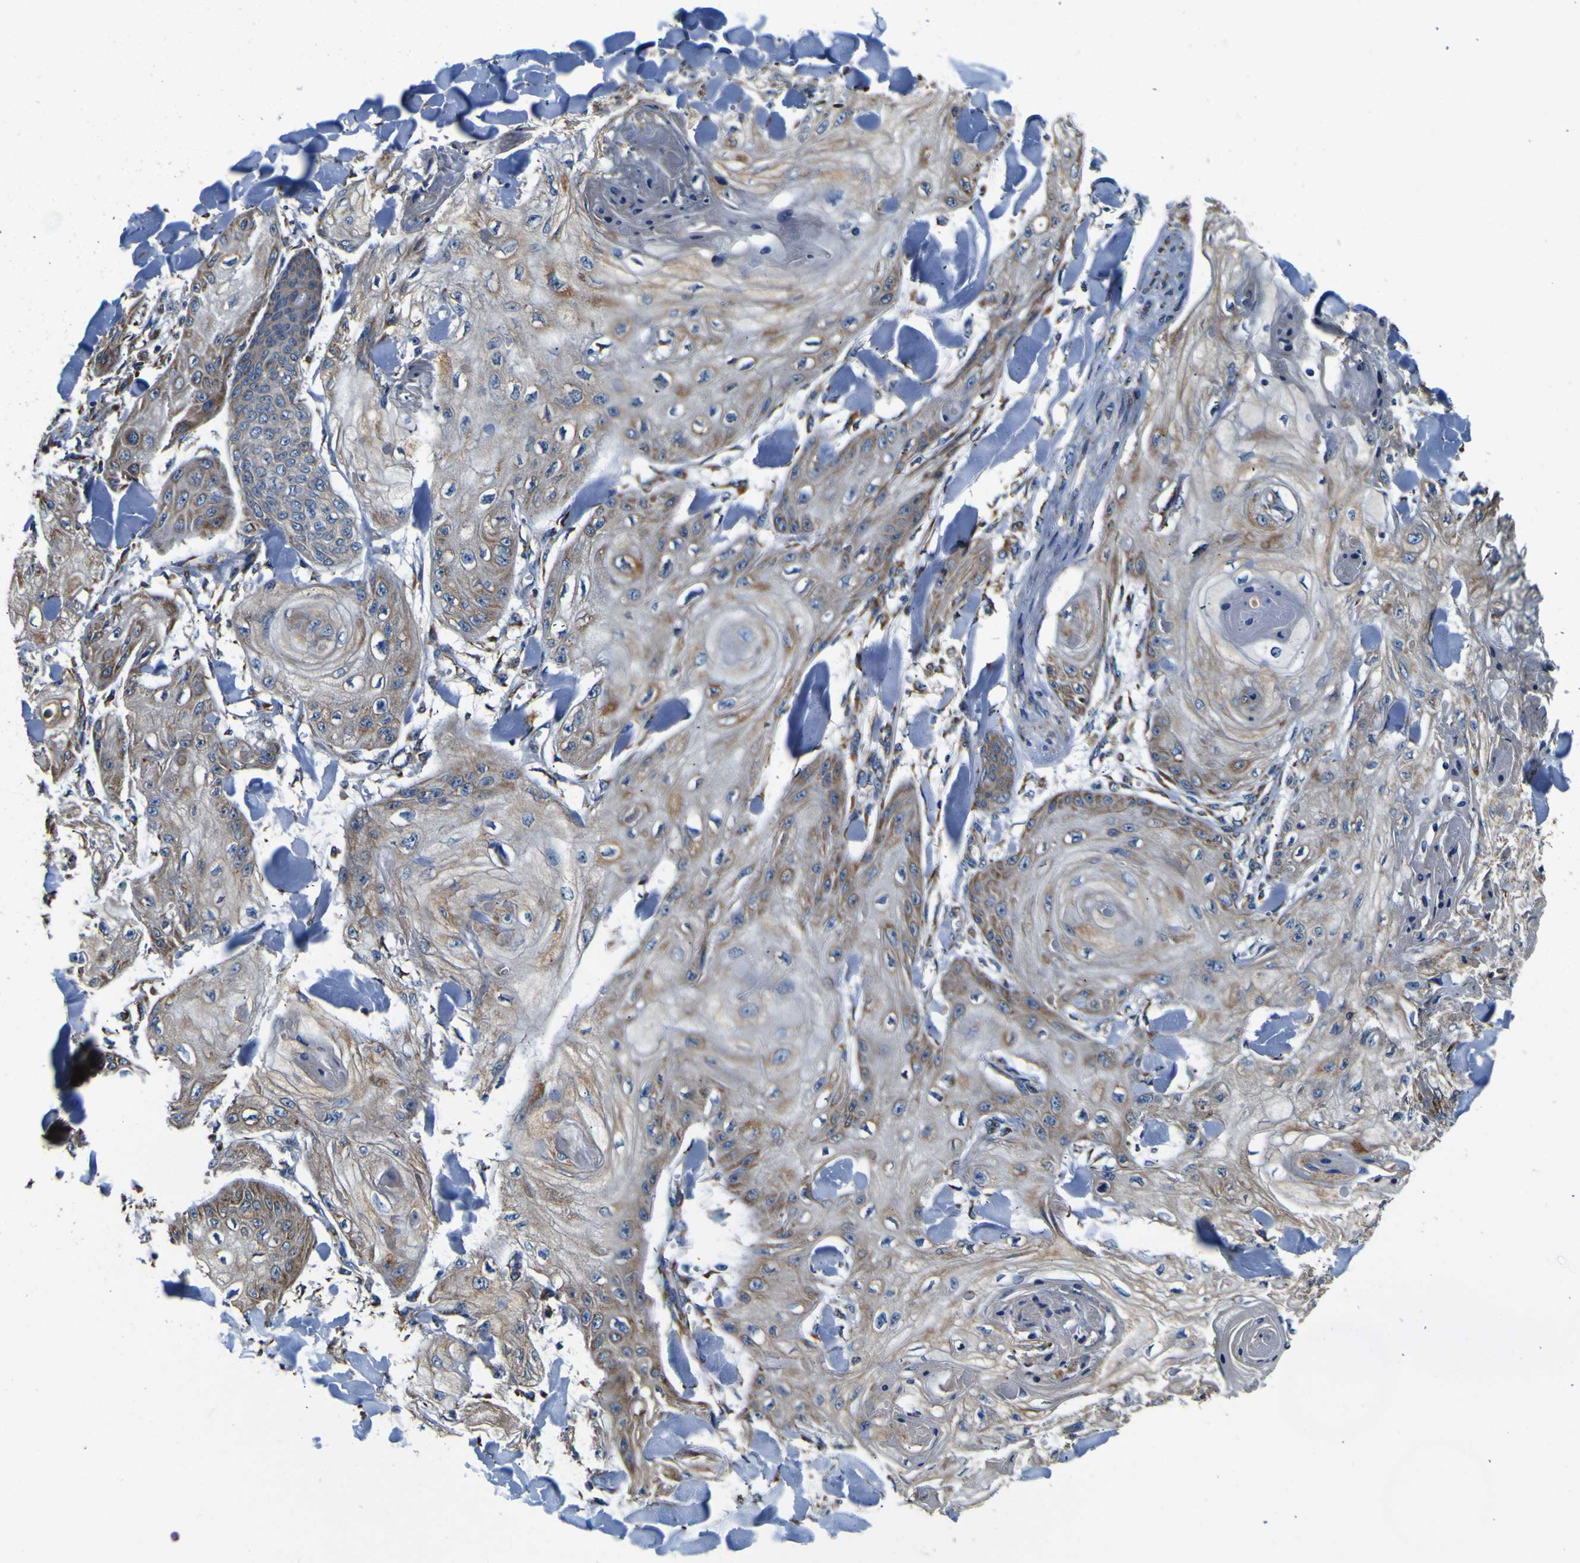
{"staining": {"intensity": "moderate", "quantity": "25%-75%", "location": "cytoplasmic/membranous"}, "tissue": "skin cancer", "cell_type": "Tumor cells", "image_type": "cancer", "snomed": [{"axis": "morphology", "description": "Squamous cell carcinoma, NOS"}, {"axis": "topography", "description": "Skin"}], "caption": "Protein expression analysis of squamous cell carcinoma (skin) shows moderate cytoplasmic/membranous staining in approximately 25%-75% of tumor cells. The protein of interest is shown in brown color, while the nuclei are stained blue.", "gene": "INPP5A", "patient": {"sex": "male", "age": 74}}